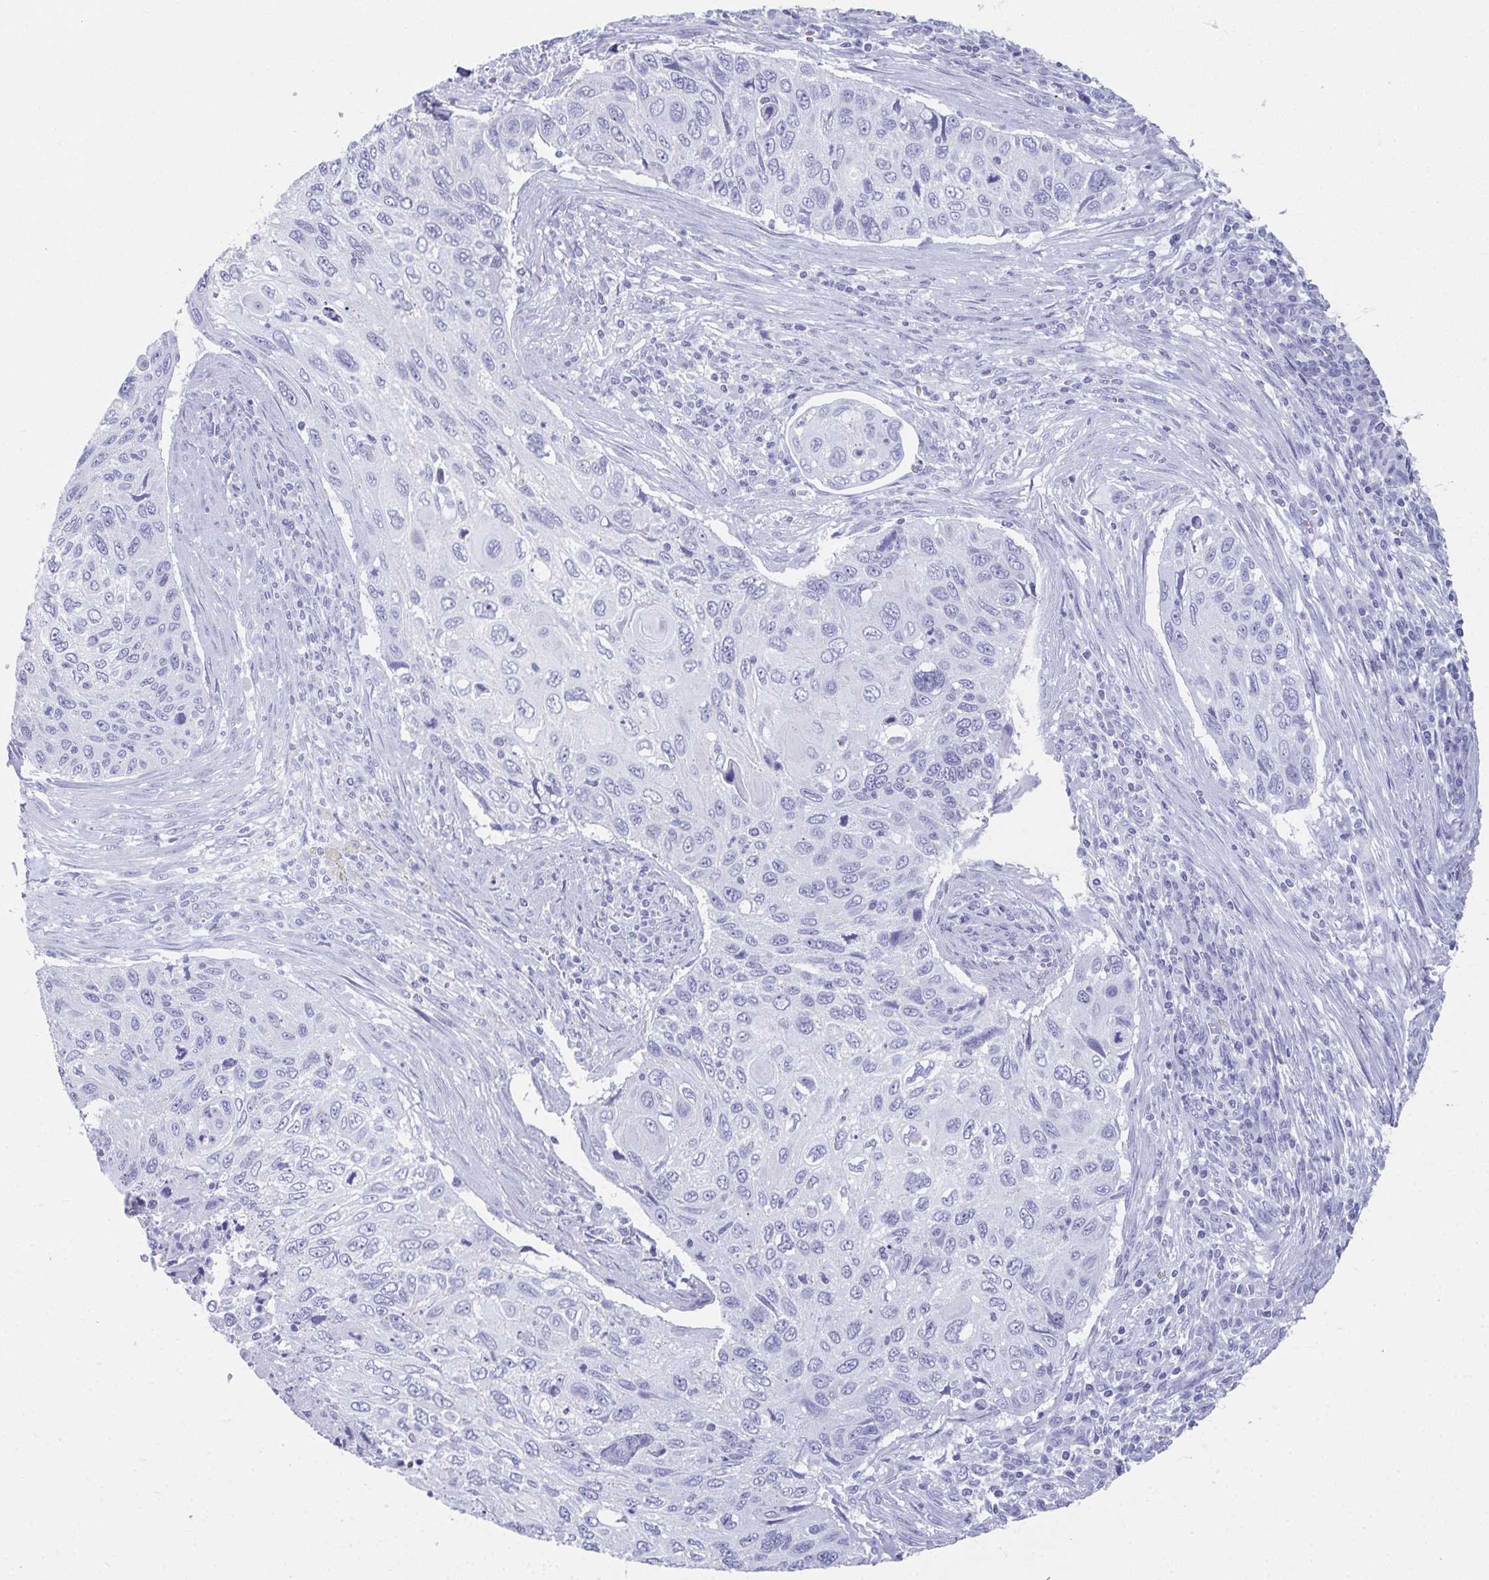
{"staining": {"intensity": "negative", "quantity": "none", "location": "none"}, "tissue": "cervical cancer", "cell_type": "Tumor cells", "image_type": "cancer", "snomed": [{"axis": "morphology", "description": "Squamous cell carcinoma, NOS"}, {"axis": "topography", "description": "Cervix"}], "caption": "A high-resolution photomicrograph shows immunohistochemistry staining of cervical cancer (squamous cell carcinoma), which displays no significant positivity in tumor cells. (Stains: DAB (3,3'-diaminobenzidine) IHC with hematoxylin counter stain, Microscopy: brightfield microscopy at high magnification).", "gene": "GHRL", "patient": {"sex": "female", "age": 70}}